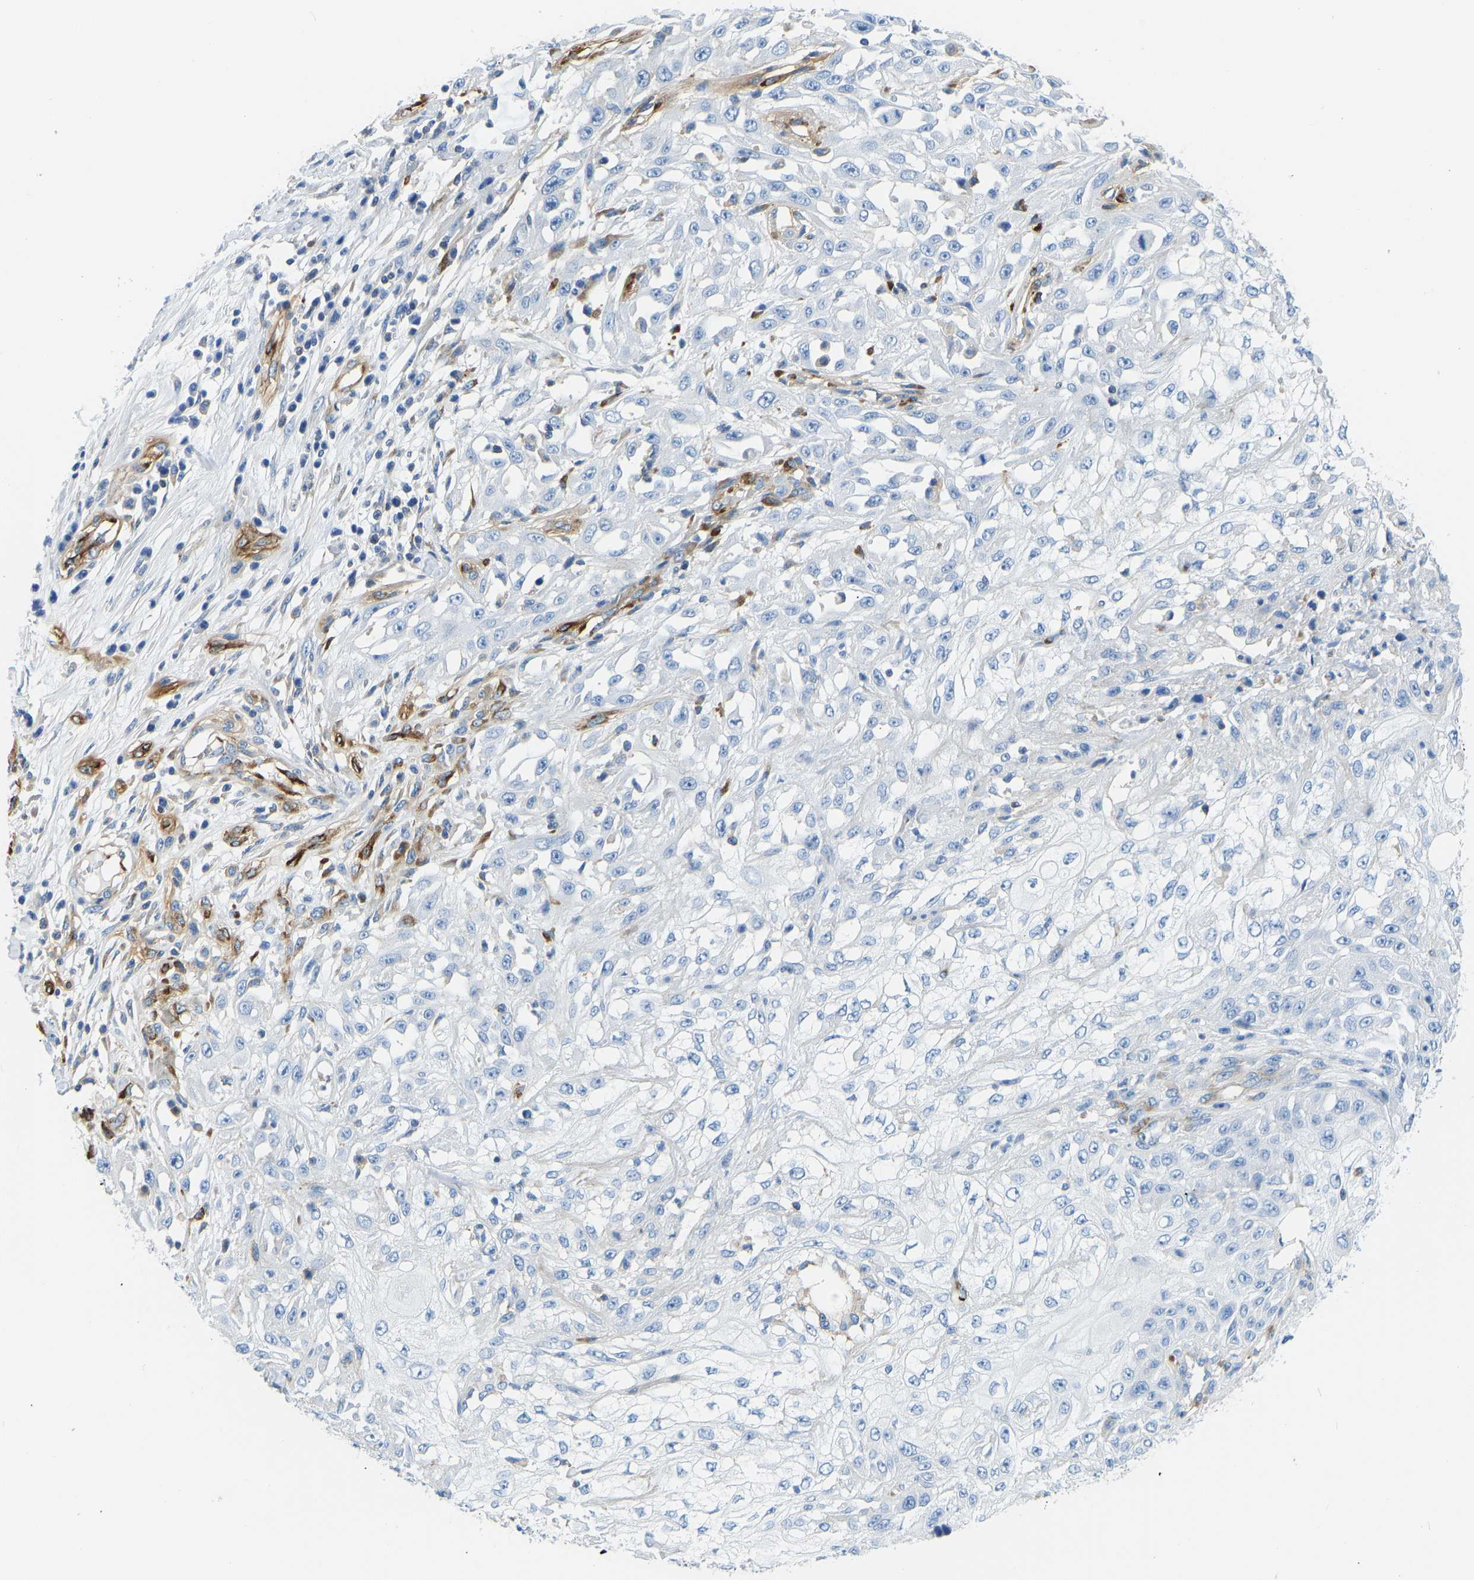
{"staining": {"intensity": "negative", "quantity": "none", "location": "none"}, "tissue": "skin cancer", "cell_type": "Tumor cells", "image_type": "cancer", "snomed": [{"axis": "morphology", "description": "Squamous cell carcinoma, NOS"}, {"axis": "morphology", "description": "Squamous cell carcinoma, metastatic, NOS"}, {"axis": "topography", "description": "Skin"}, {"axis": "topography", "description": "Lymph node"}], "caption": "A high-resolution photomicrograph shows immunohistochemistry (IHC) staining of skin cancer, which shows no significant expression in tumor cells. The staining was performed using DAB to visualize the protein expression in brown, while the nuclei were stained in blue with hematoxylin (Magnification: 20x).", "gene": "COL15A1", "patient": {"sex": "male", "age": 75}}